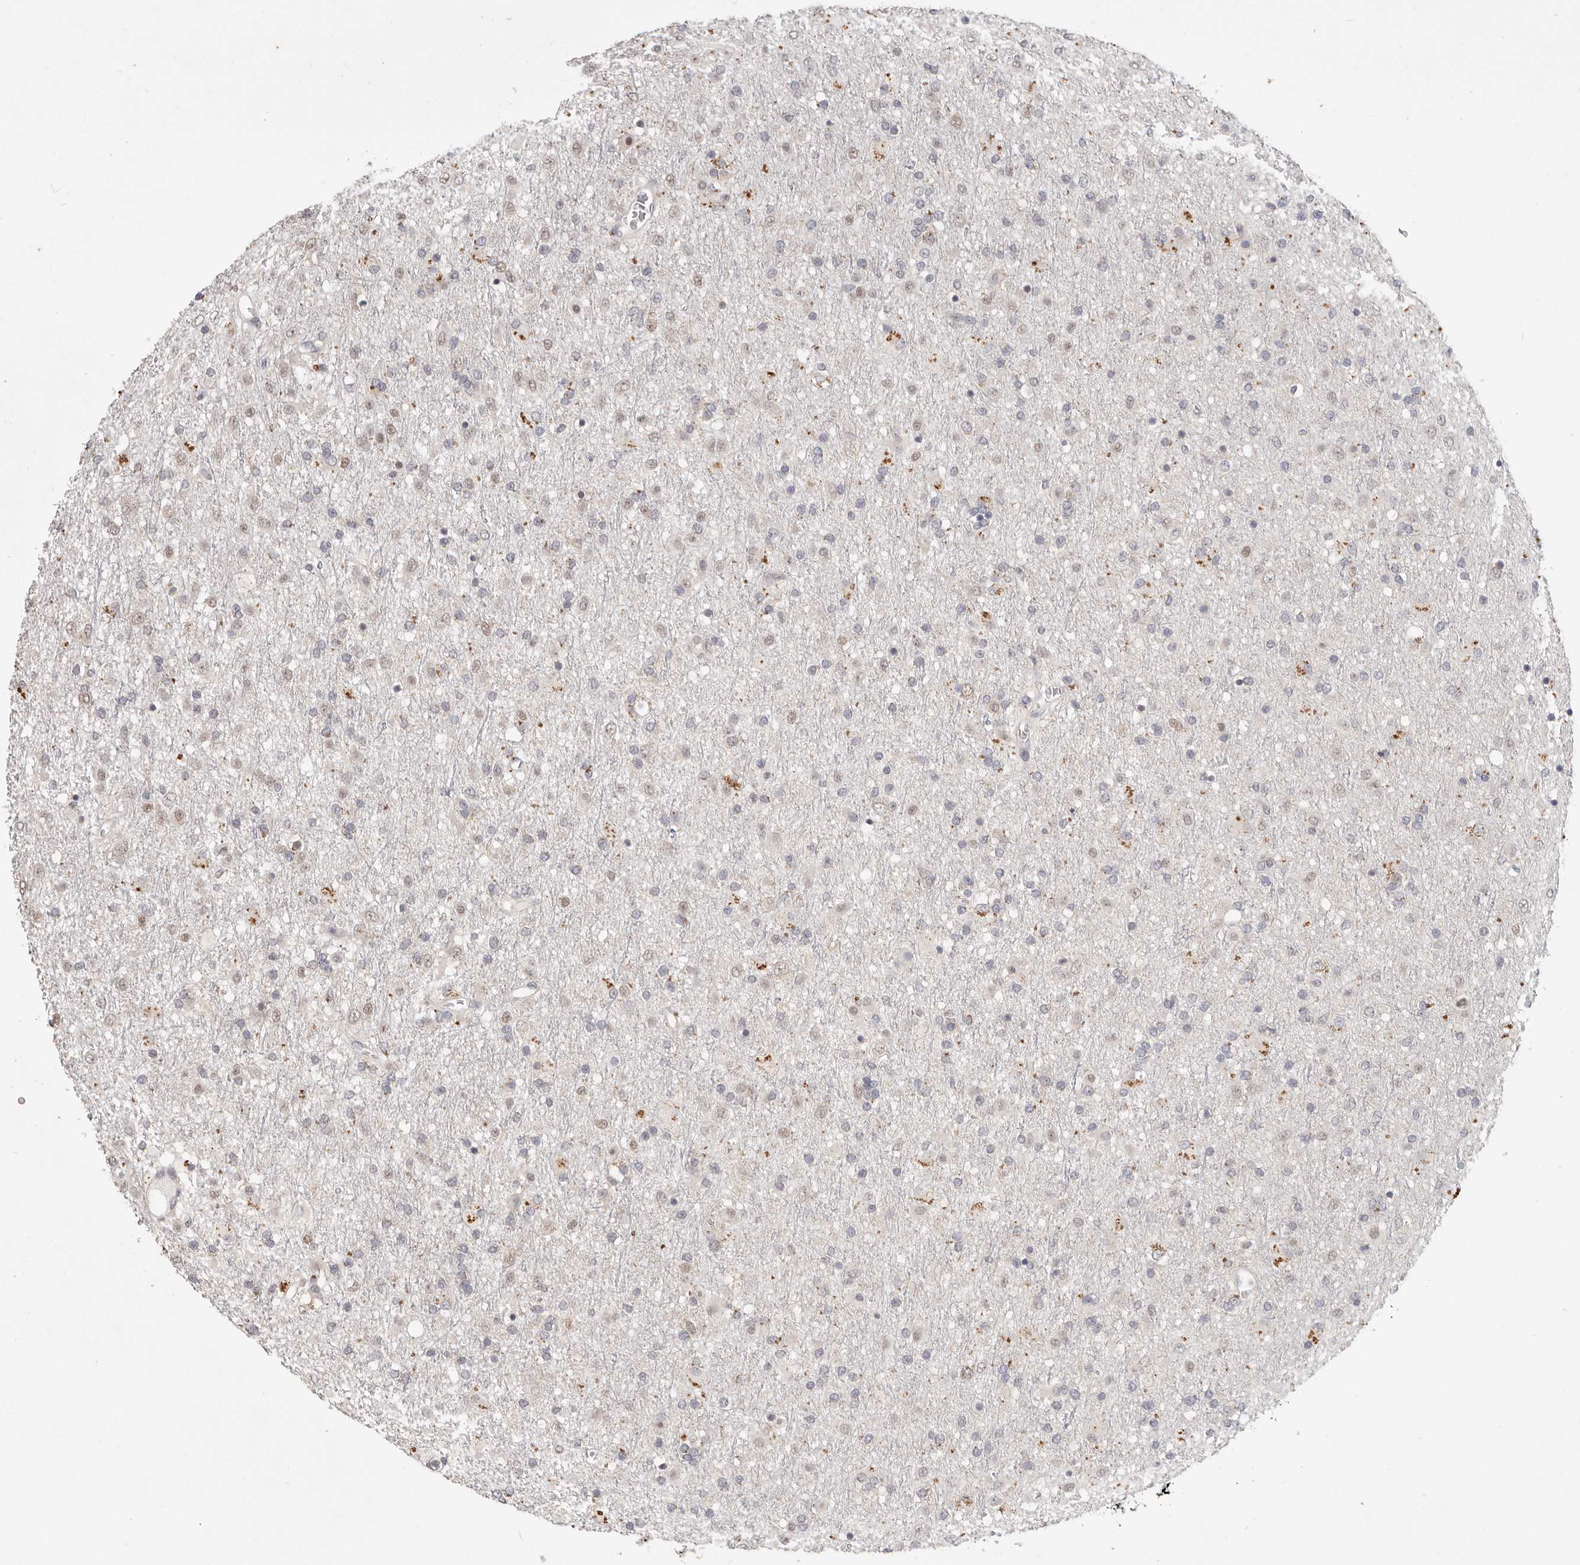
{"staining": {"intensity": "weak", "quantity": "25%-75%", "location": "nuclear"}, "tissue": "glioma", "cell_type": "Tumor cells", "image_type": "cancer", "snomed": [{"axis": "morphology", "description": "Glioma, malignant, Low grade"}, {"axis": "topography", "description": "Brain"}], "caption": "A brown stain highlights weak nuclear positivity of a protein in glioma tumor cells. (IHC, brightfield microscopy, high magnification).", "gene": "WDR77", "patient": {"sex": "male", "age": 65}}